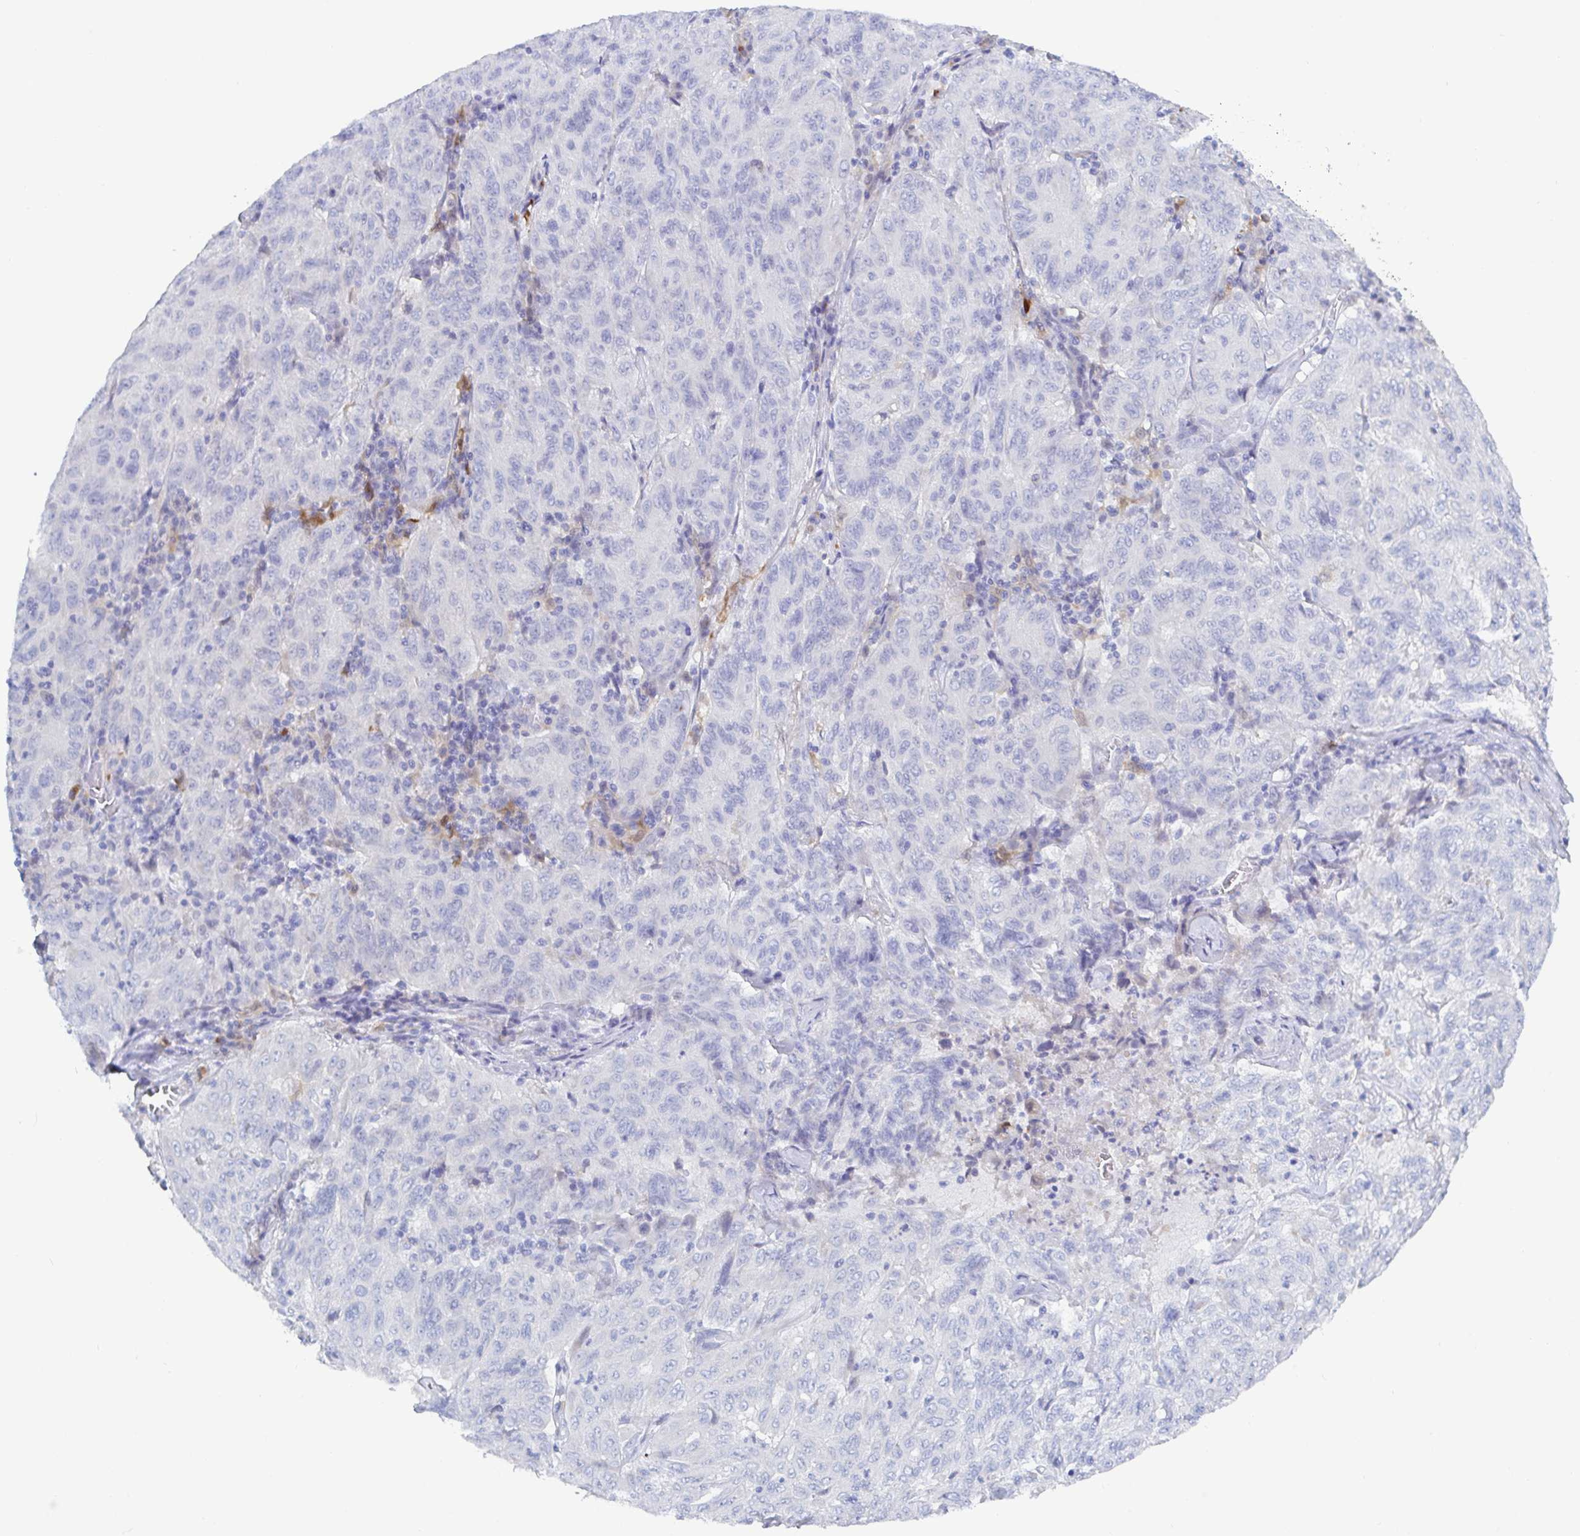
{"staining": {"intensity": "negative", "quantity": "none", "location": "none"}, "tissue": "pancreatic cancer", "cell_type": "Tumor cells", "image_type": "cancer", "snomed": [{"axis": "morphology", "description": "Adenocarcinoma, NOS"}, {"axis": "topography", "description": "Pancreas"}], "caption": "IHC micrograph of human adenocarcinoma (pancreatic) stained for a protein (brown), which exhibits no expression in tumor cells. The staining is performed using DAB (3,3'-diaminobenzidine) brown chromogen with nuclei counter-stained in using hematoxylin.", "gene": "OR2A4", "patient": {"sex": "male", "age": 63}}